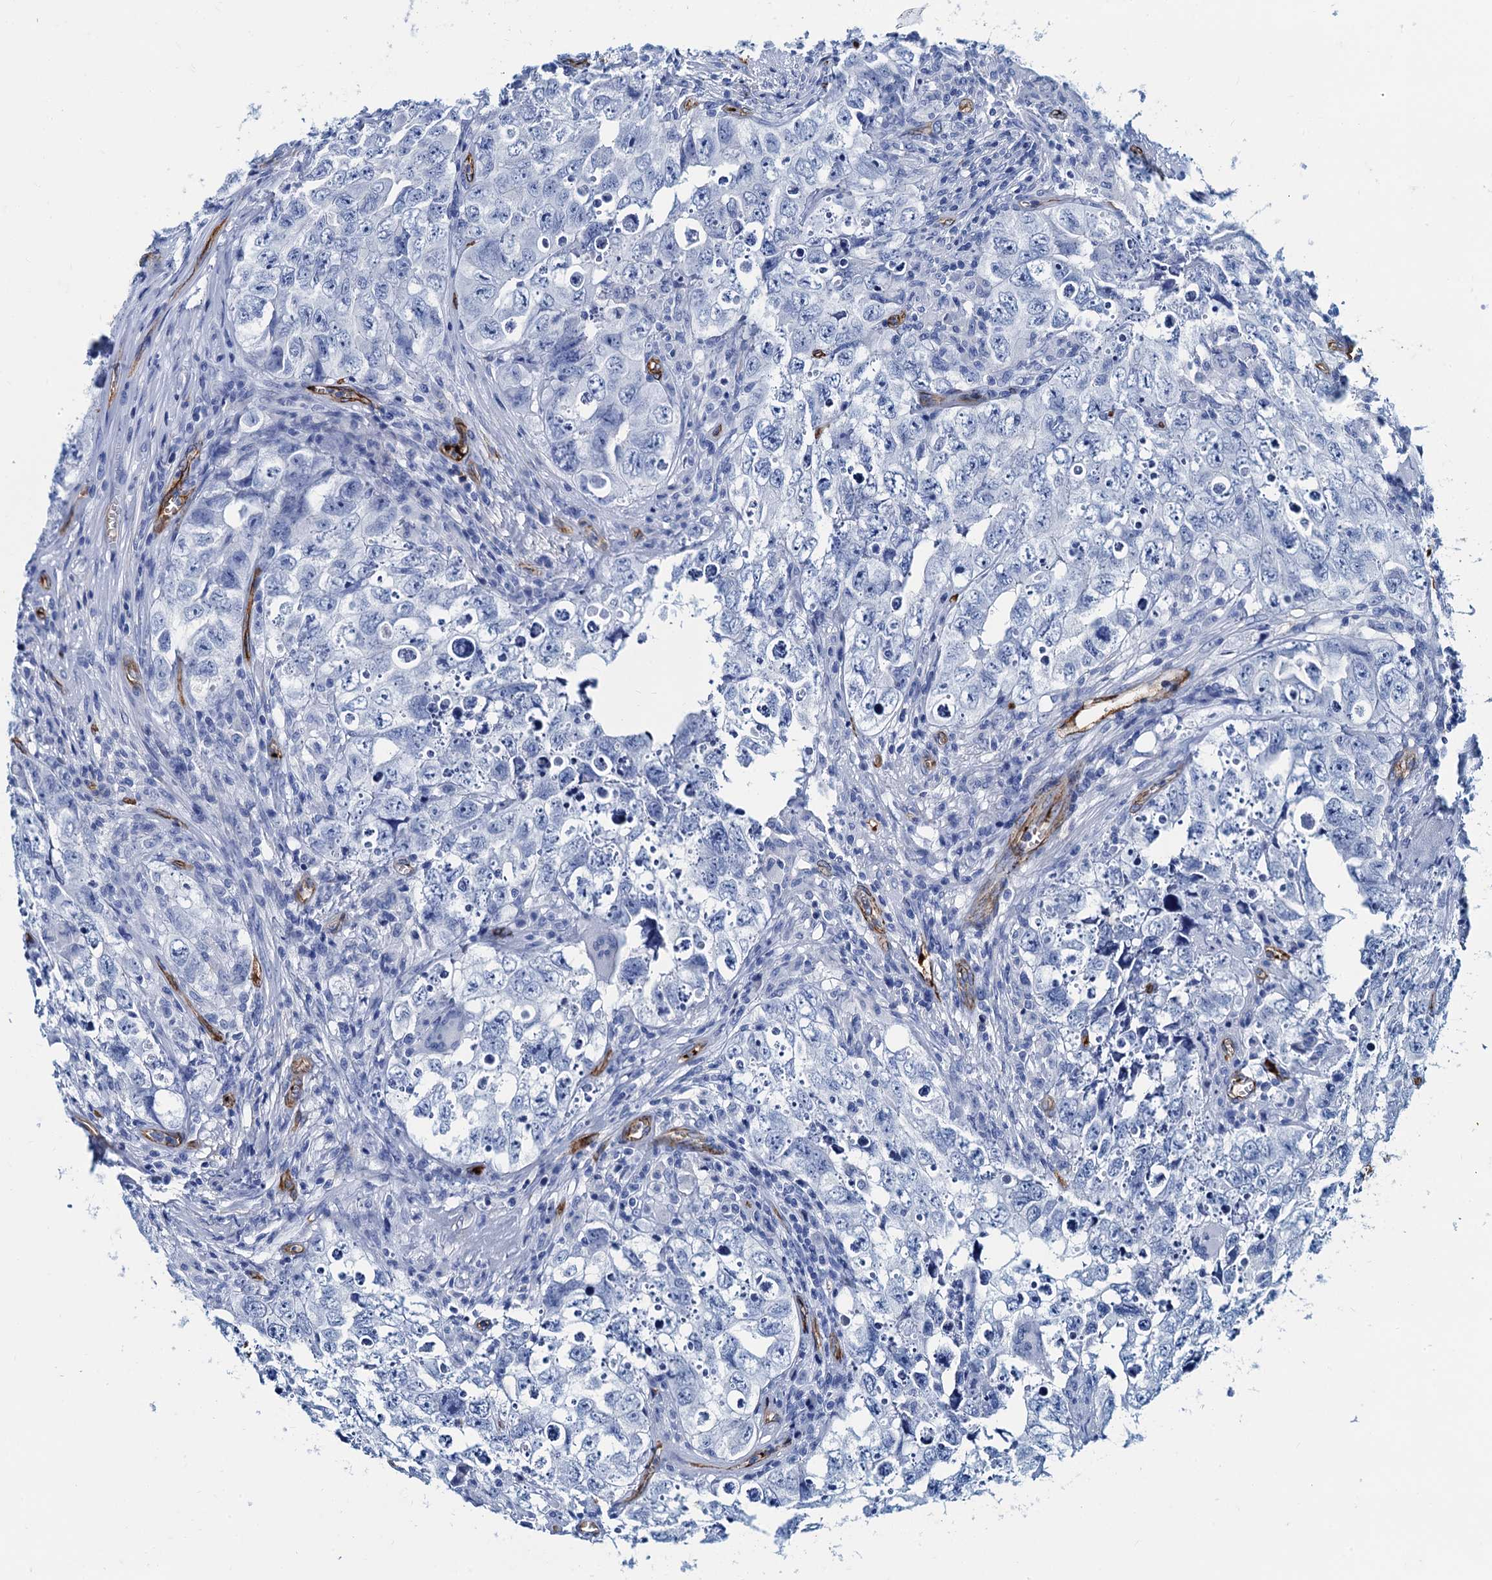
{"staining": {"intensity": "negative", "quantity": "none", "location": "none"}, "tissue": "testis cancer", "cell_type": "Tumor cells", "image_type": "cancer", "snomed": [{"axis": "morphology", "description": "Seminoma, NOS"}, {"axis": "morphology", "description": "Carcinoma, Embryonal, NOS"}, {"axis": "topography", "description": "Testis"}], "caption": "Immunohistochemistry image of testis cancer (seminoma) stained for a protein (brown), which shows no expression in tumor cells.", "gene": "CAVIN2", "patient": {"sex": "male", "age": 43}}